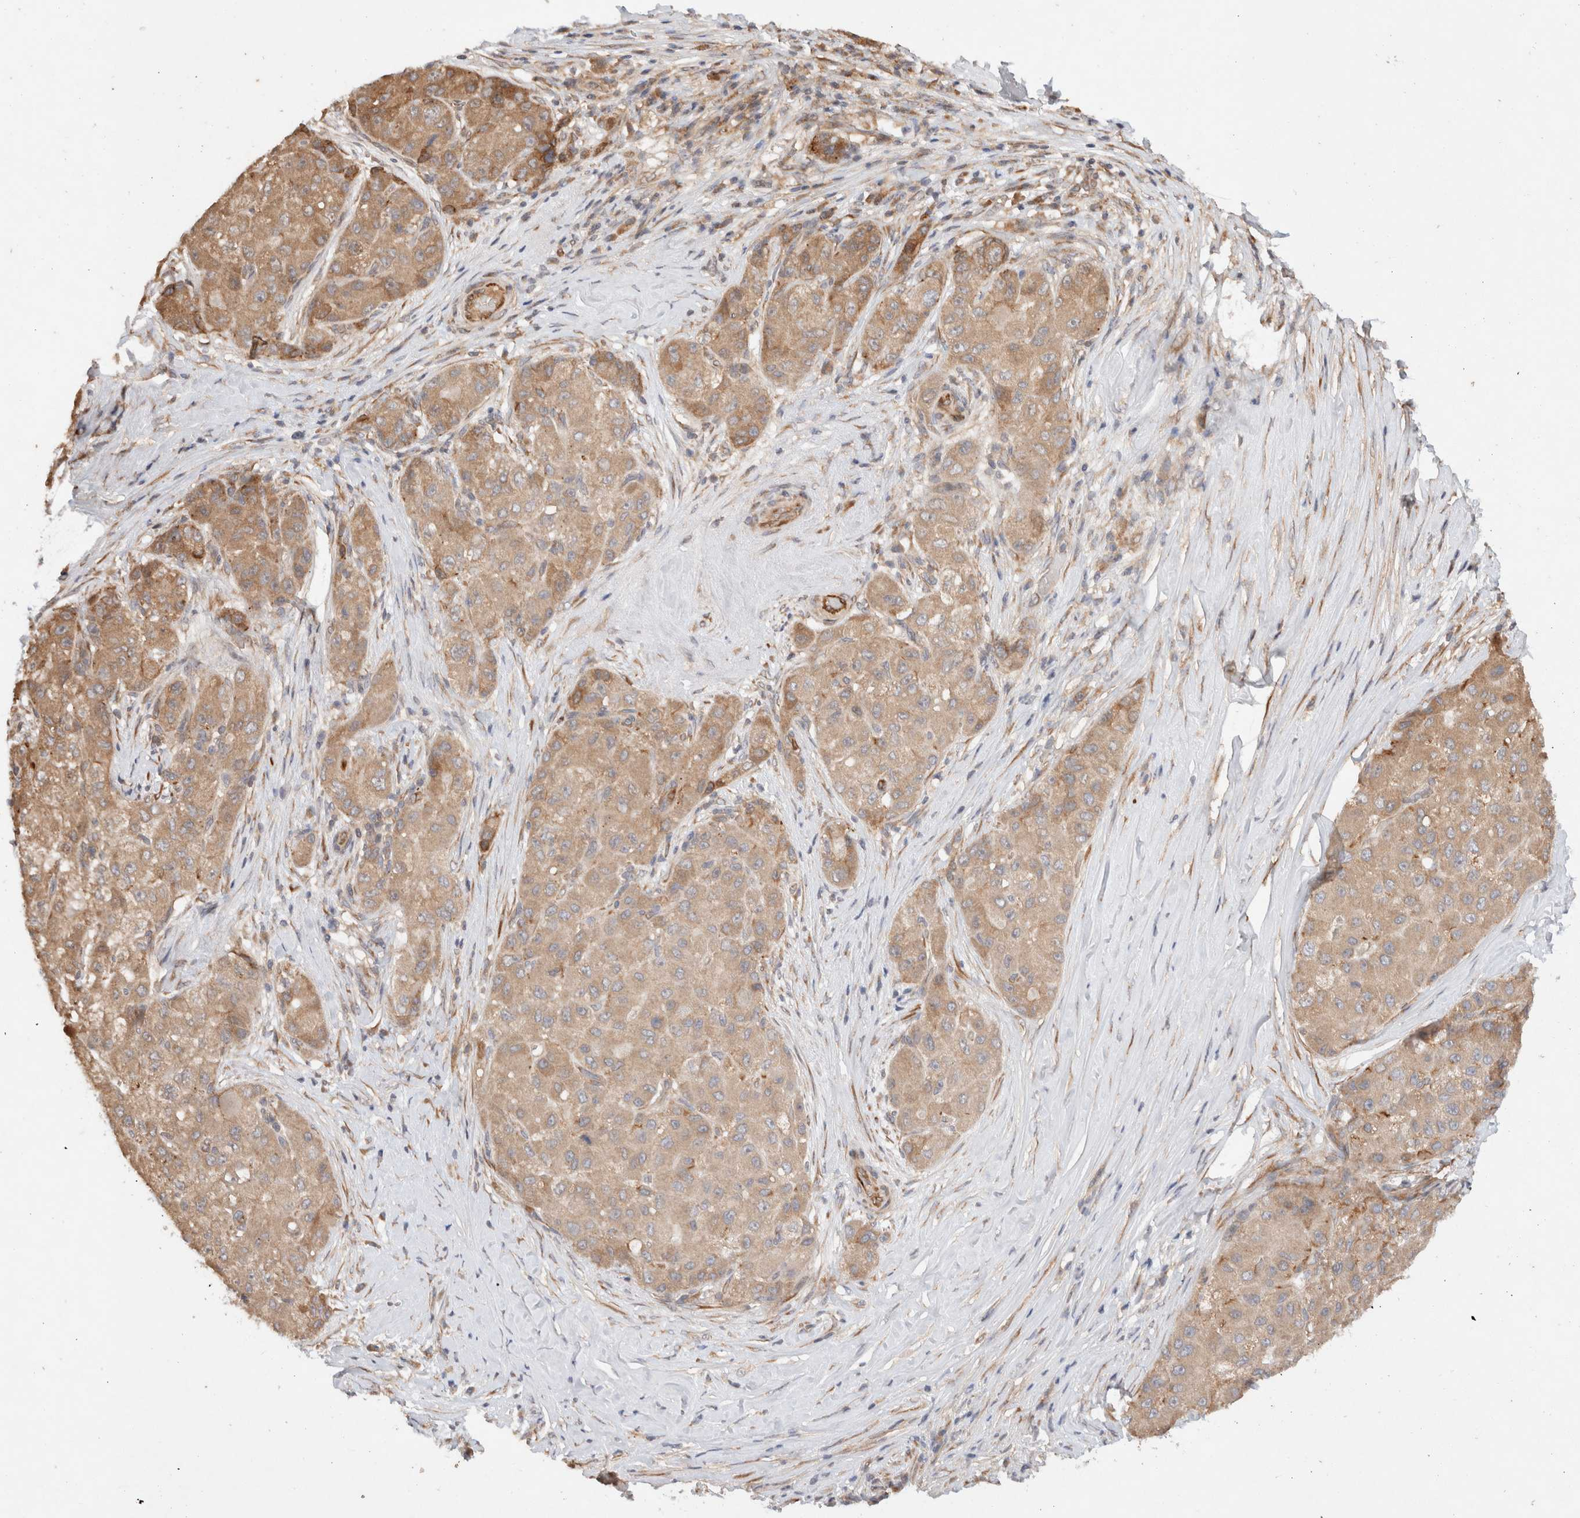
{"staining": {"intensity": "moderate", "quantity": ">75%", "location": "cytoplasmic/membranous"}, "tissue": "liver cancer", "cell_type": "Tumor cells", "image_type": "cancer", "snomed": [{"axis": "morphology", "description": "Carcinoma, Hepatocellular, NOS"}, {"axis": "topography", "description": "Liver"}], "caption": "The immunohistochemical stain highlights moderate cytoplasmic/membranous positivity in tumor cells of liver cancer (hepatocellular carcinoma) tissue.", "gene": "KLHL20", "patient": {"sex": "male", "age": 80}}